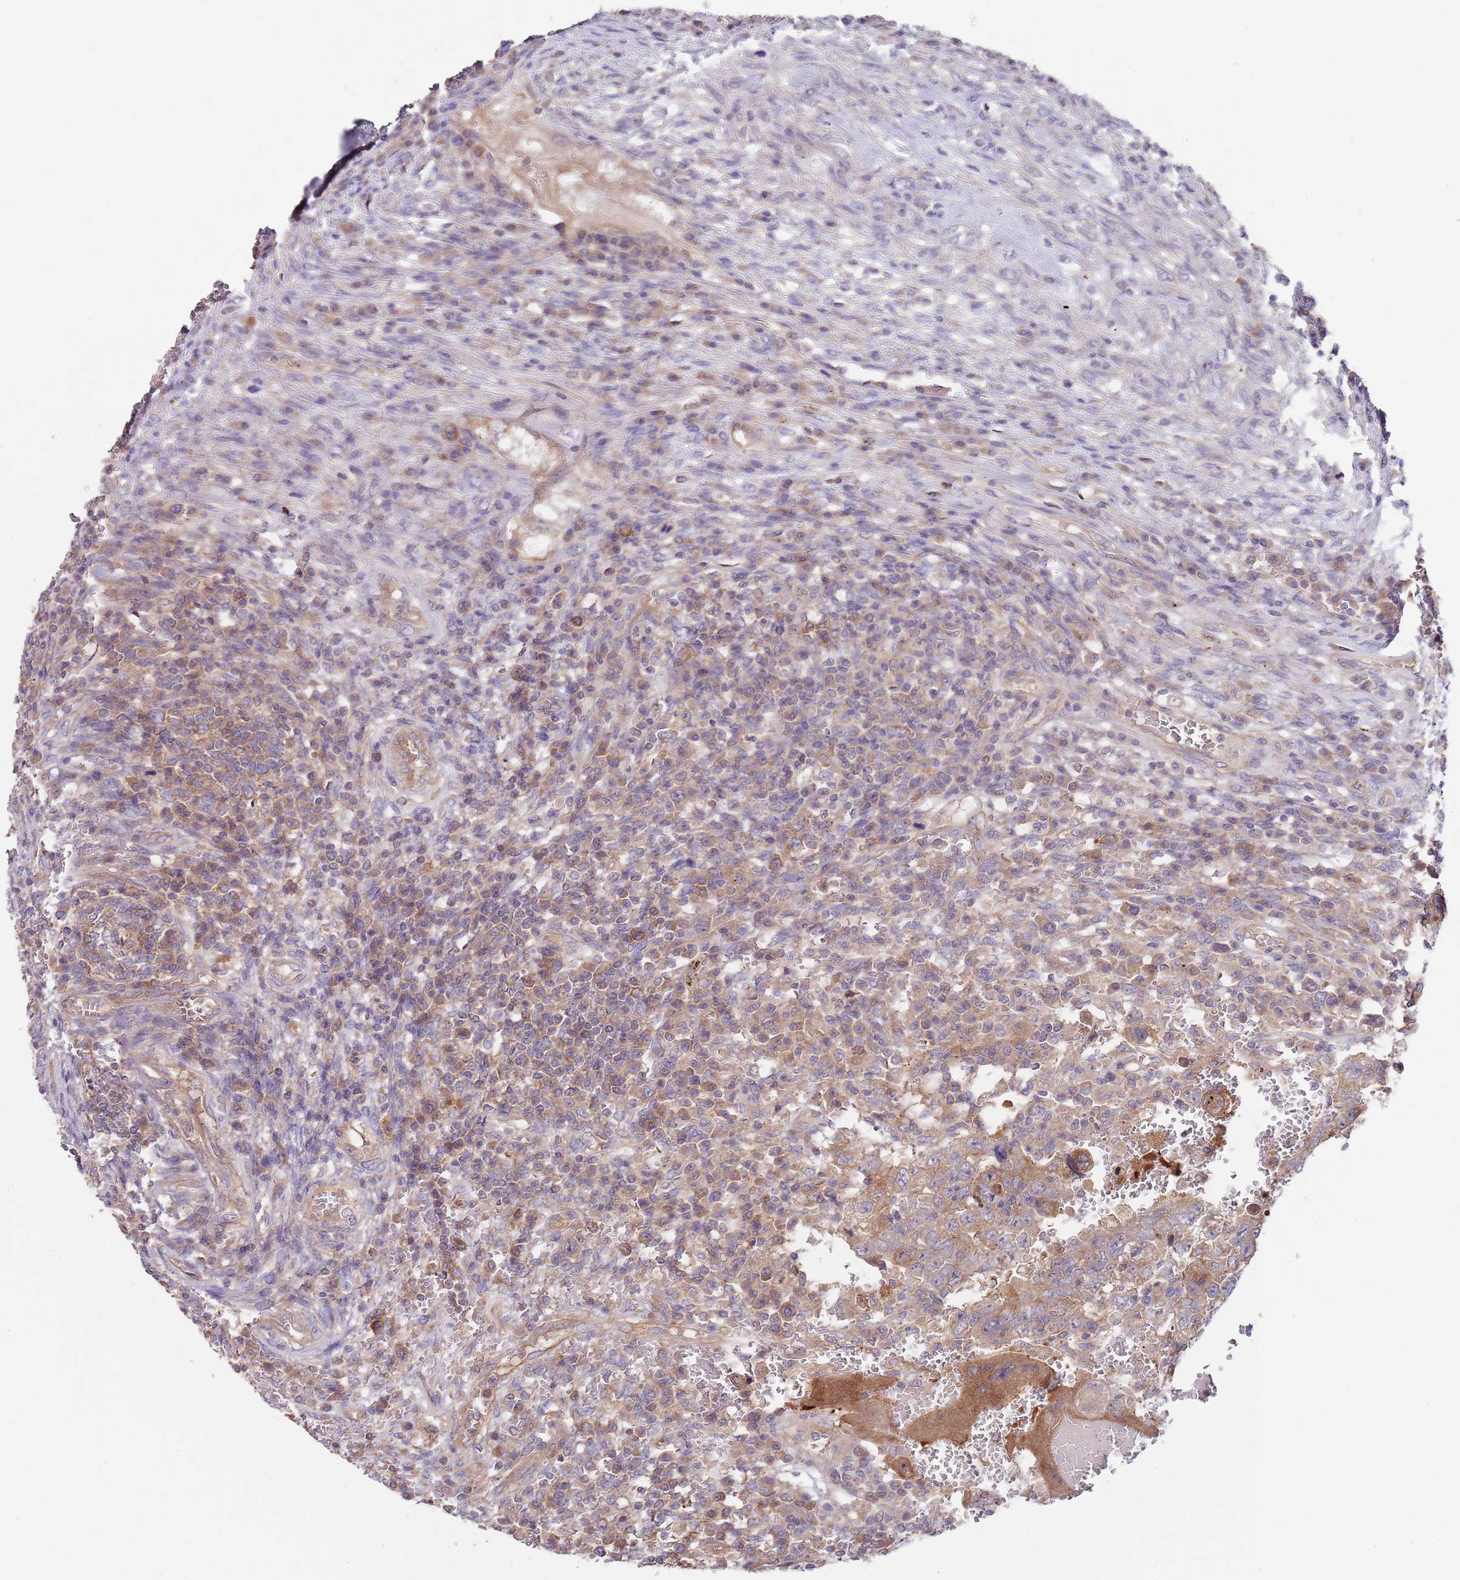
{"staining": {"intensity": "moderate", "quantity": ">75%", "location": "cytoplasmic/membranous"}, "tissue": "testis cancer", "cell_type": "Tumor cells", "image_type": "cancer", "snomed": [{"axis": "morphology", "description": "Carcinoma, Embryonal, NOS"}, {"axis": "topography", "description": "Testis"}], "caption": "Human embryonal carcinoma (testis) stained with a protein marker exhibits moderate staining in tumor cells.", "gene": "EIF3F", "patient": {"sex": "male", "age": 26}}